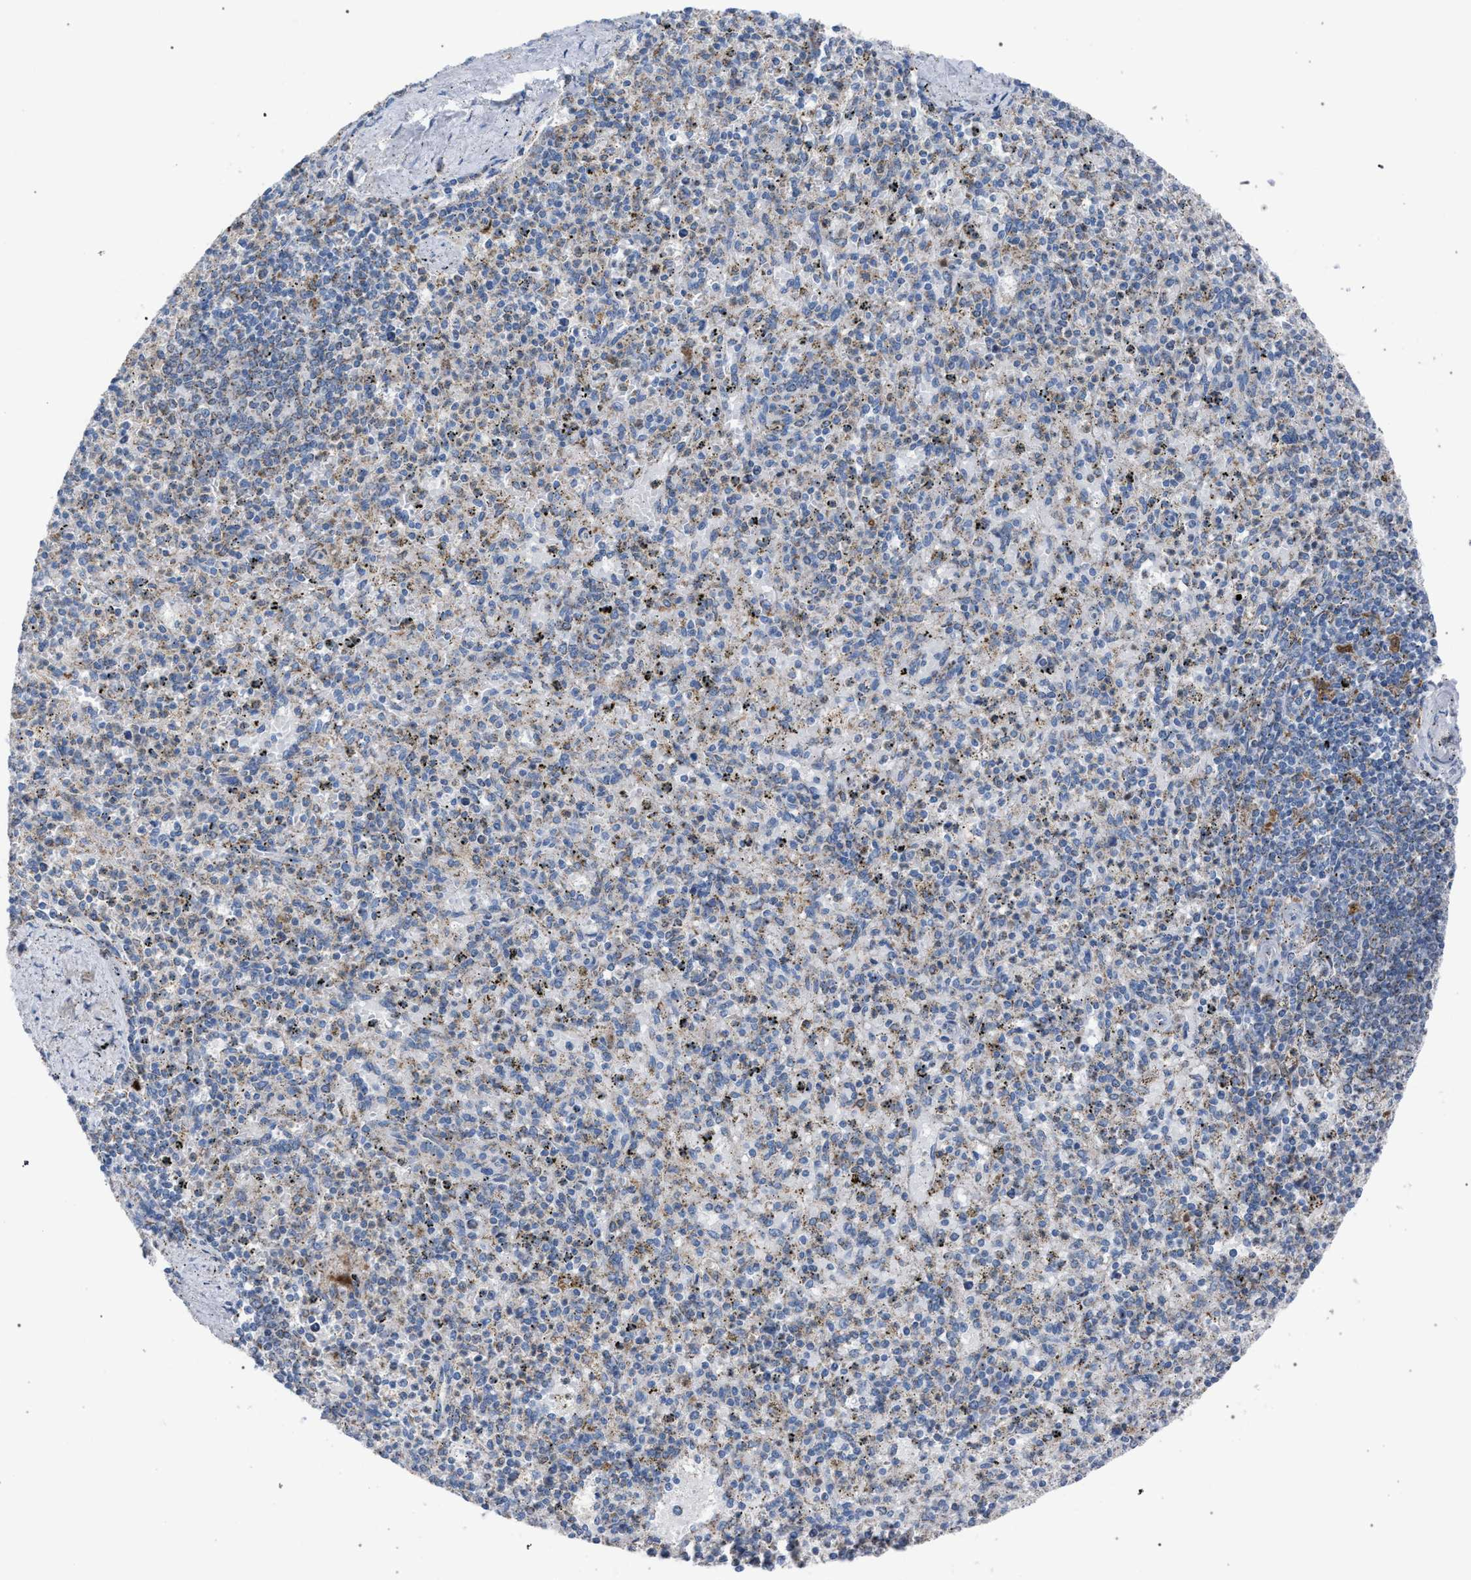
{"staining": {"intensity": "weak", "quantity": "<25%", "location": "cytoplasmic/membranous"}, "tissue": "spleen", "cell_type": "Cells in red pulp", "image_type": "normal", "snomed": [{"axis": "morphology", "description": "Normal tissue, NOS"}, {"axis": "topography", "description": "Spleen"}], "caption": "A histopathology image of human spleen is negative for staining in cells in red pulp. Nuclei are stained in blue.", "gene": "HSD17B4", "patient": {"sex": "male", "age": 72}}